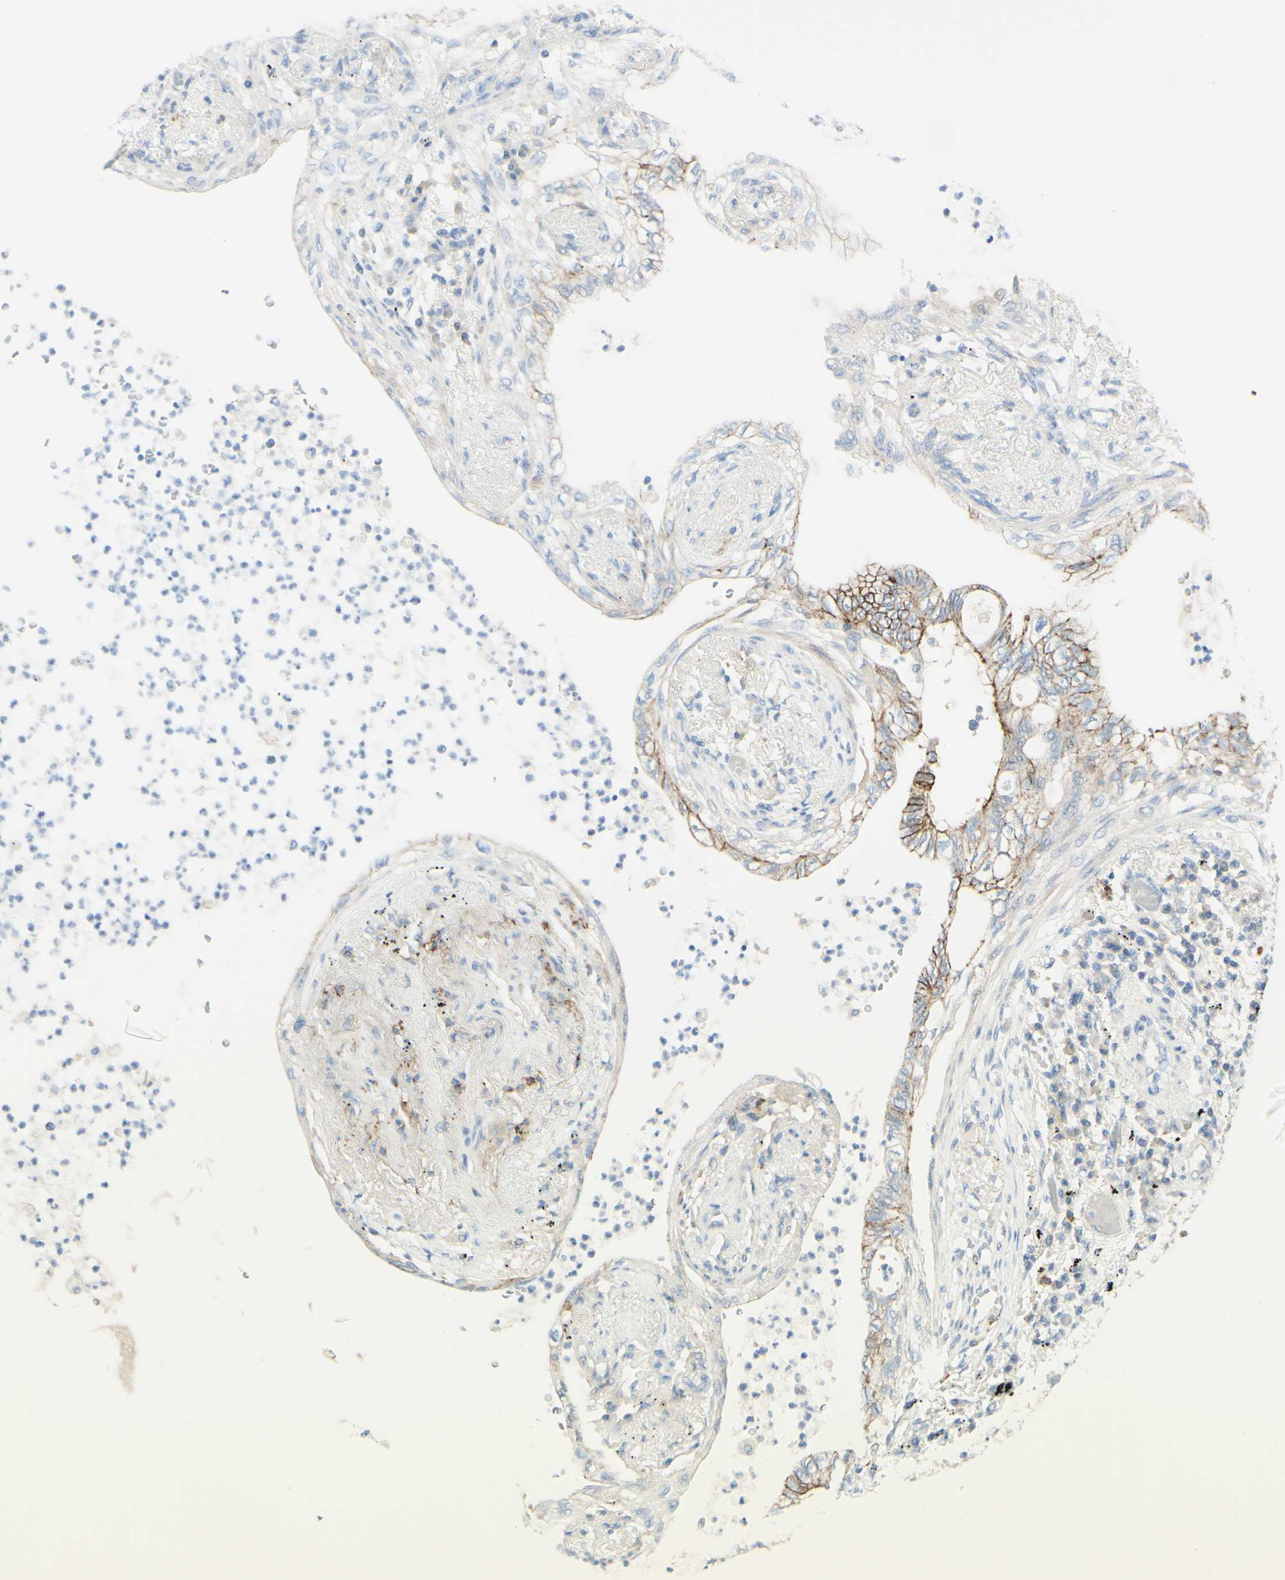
{"staining": {"intensity": "weak", "quantity": "25%-75%", "location": "cytoplasmic/membranous"}, "tissue": "lung cancer", "cell_type": "Tumor cells", "image_type": "cancer", "snomed": [{"axis": "morphology", "description": "Normal tissue, NOS"}, {"axis": "morphology", "description": "Adenocarcinoma, NOS"}, {"axis": "topography", "description": "Bronchus"}, {"axis": "topography", "description": "Lung"}], "caption": "Immunohistochemistry (IHC) photomicrograph of adenocarcinoma (lung) stained for a protein (brown), which displays low levels of weak cytoplasmic/membranous positivity in approximately 25%-75% of tumor cells.", "gene": "ALCAM", "patient": {"sex": "female", "age": 70}}